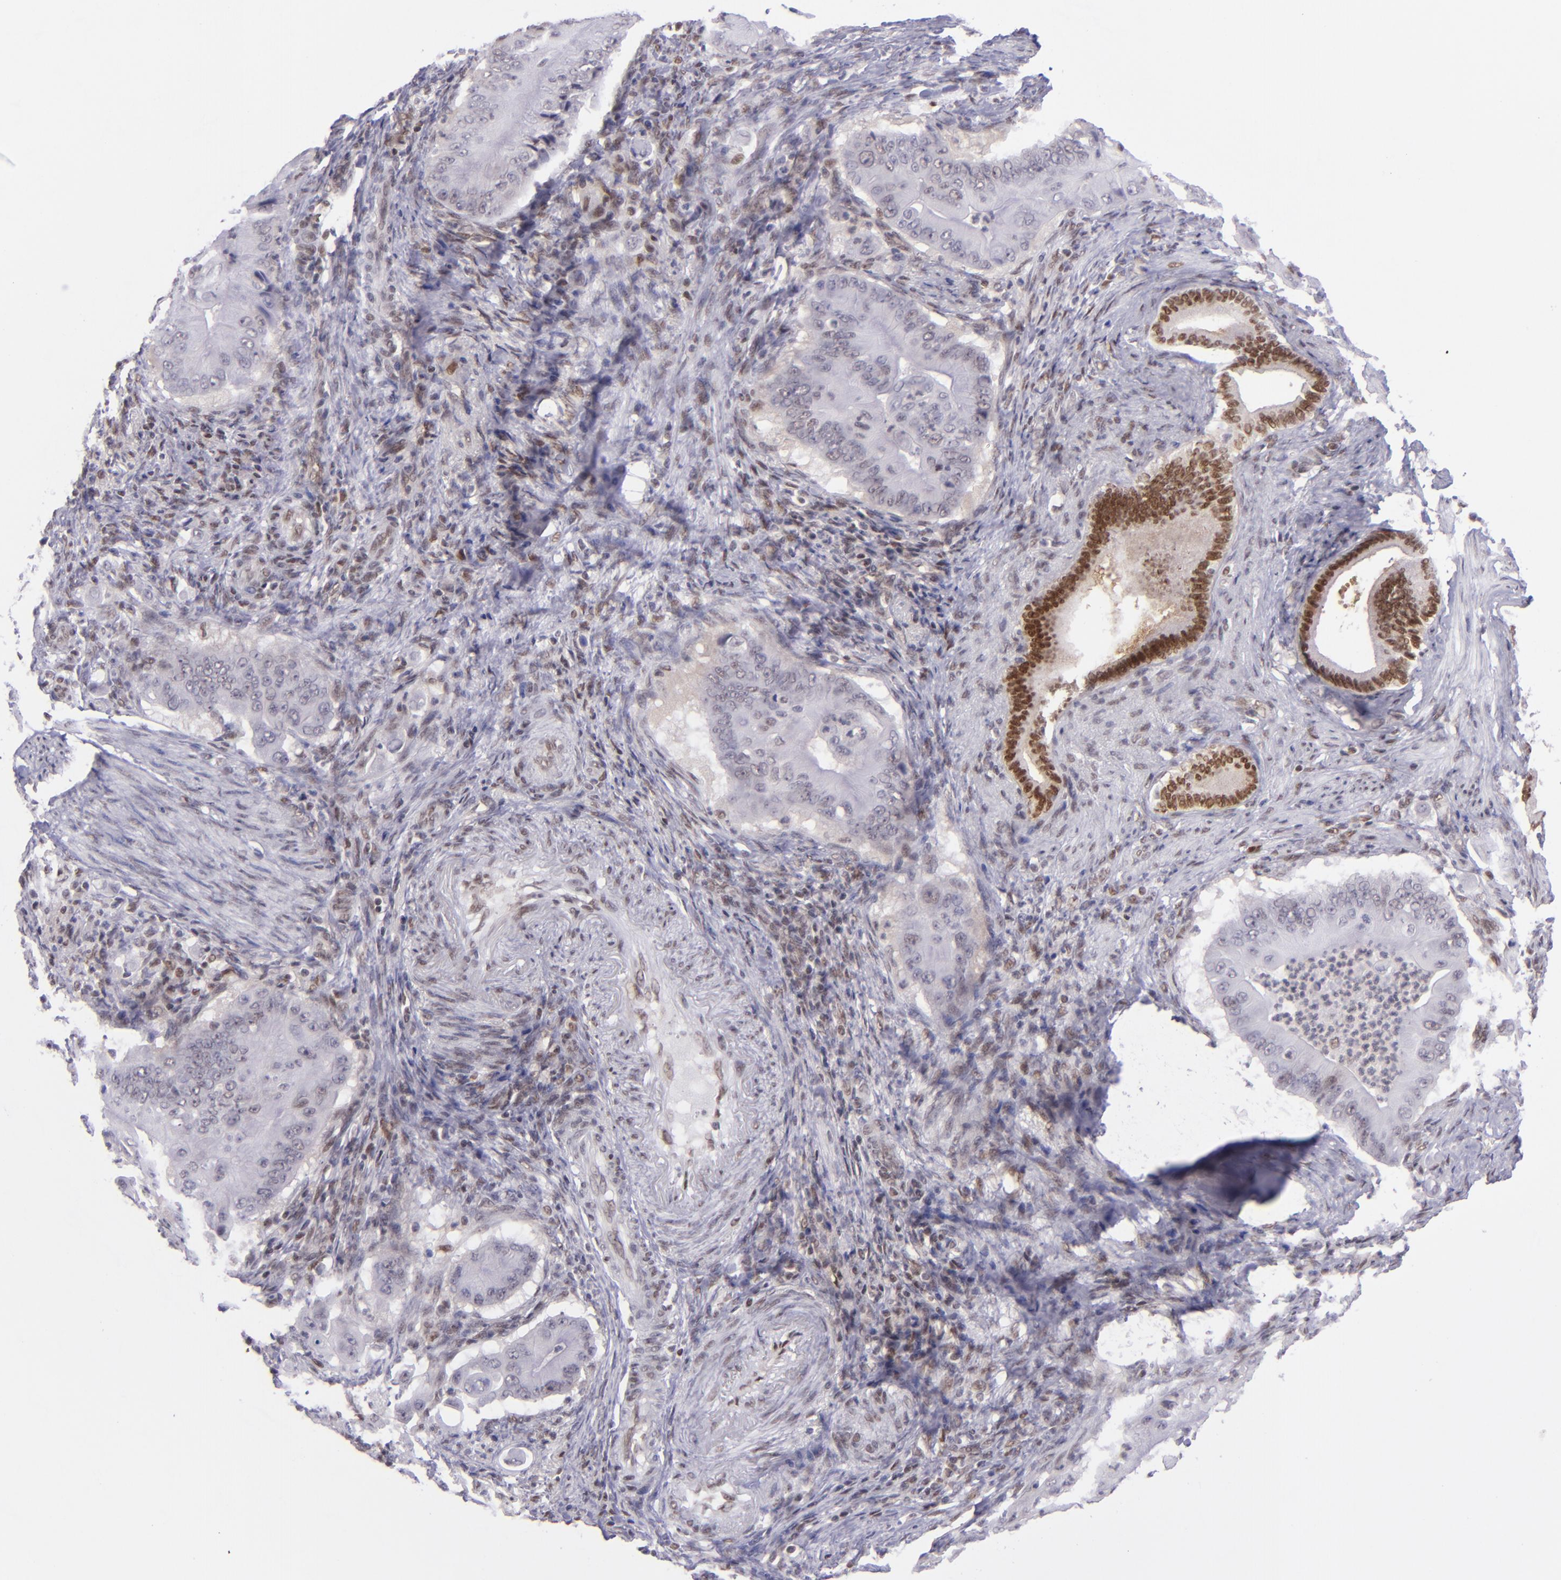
{"staining": {"intensity": "weak", "quantity": "<25%", "location": "nuclear"}, "tissue": "pancreatic cancer", "cell_type": "Tumor cells", "image_type": "cancer", "snomed": [{"axis": "morphology", "description": "Adenocarcinoma, NOS"}, {"axis": "topography", "description": "Pancreas"}], "caption": "IHC image of pancreatic cancer stained for a protein (brown), which exhibits no staining in tumor cells.", "gene": "BAG1", "patient": {"sex": "male", "age": 62}}